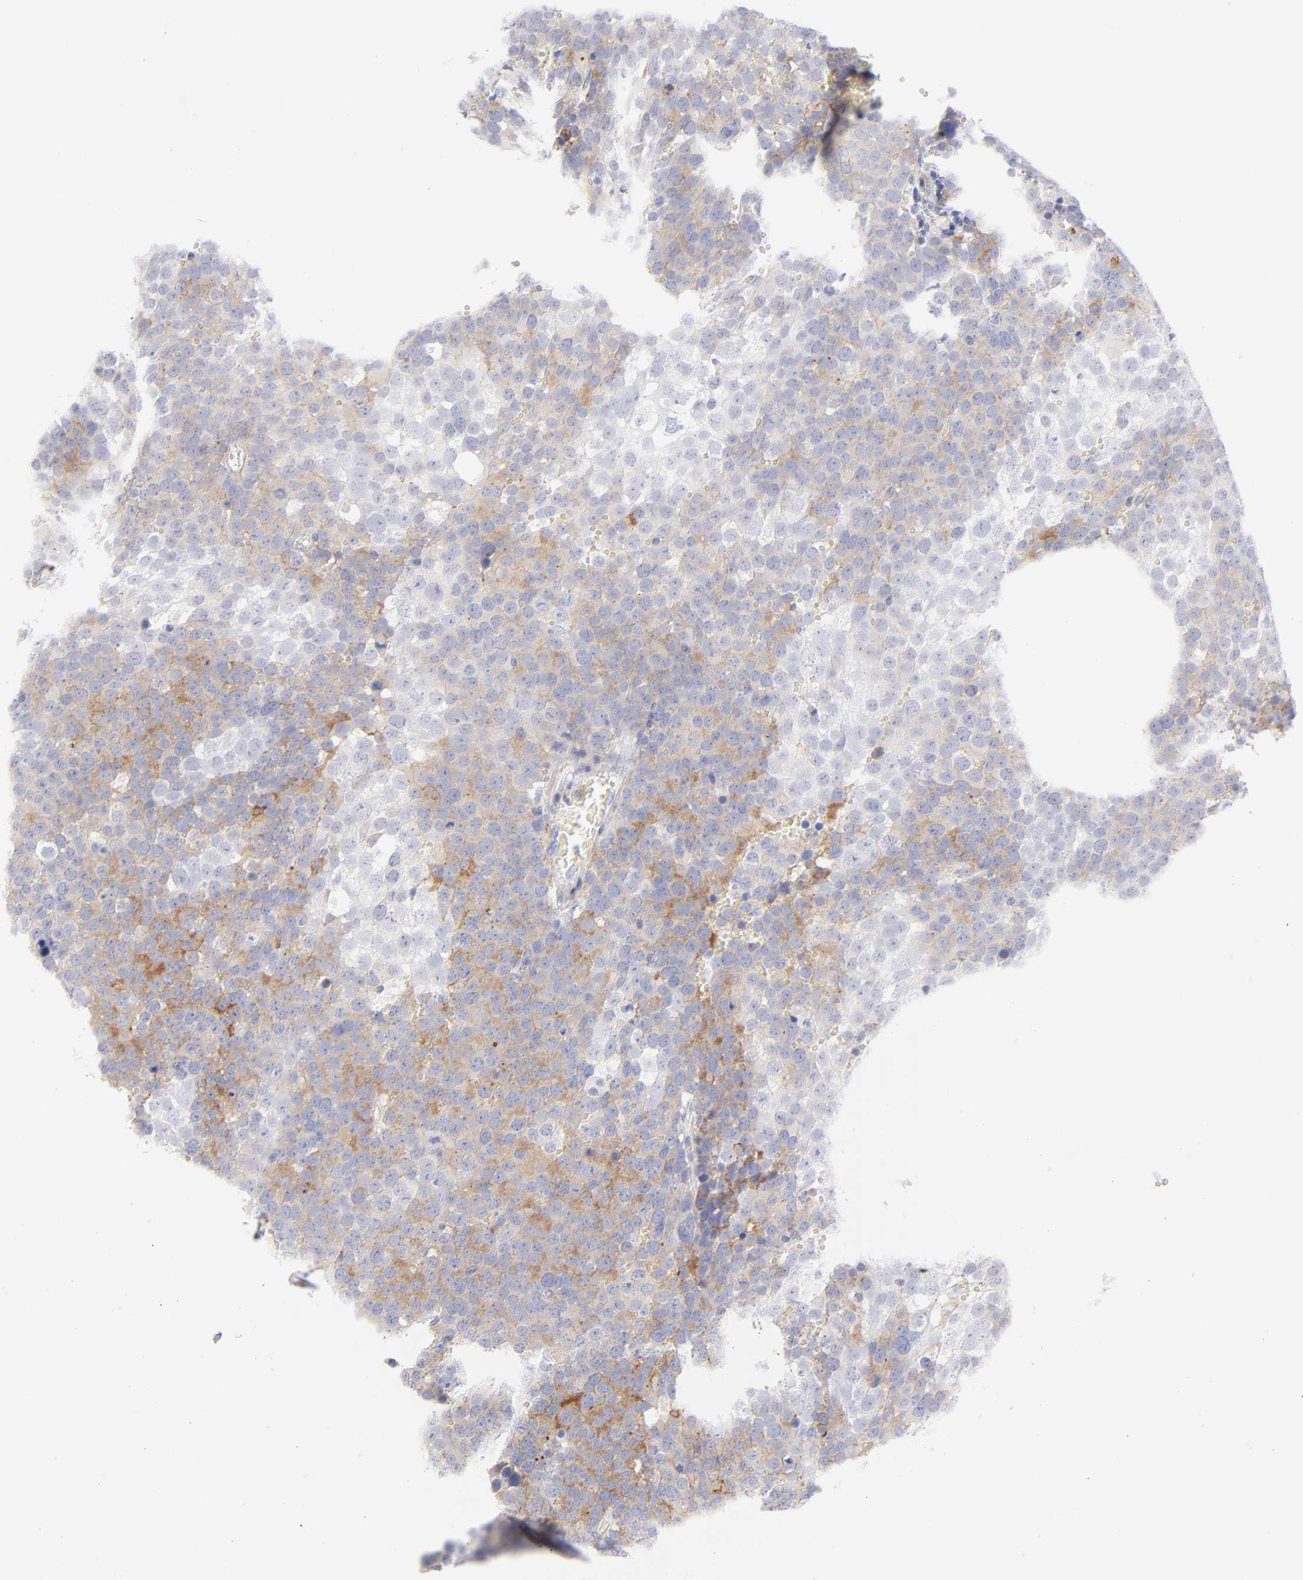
{"staining": {"intensity": "moderate", "quantity": "25%-75%", "location": "cytoplasmic/membranous"}, "tissue": "testis cancer", "cell_type": "Tumor cells", "image_type": "cancer", "snomed": [{"axis": "morphology", "description": "Seminoma, NOS"}, {"axis": "topography", "description": "Testis"}], "caption": "Moderate cytoplasmic/membranous expression for a protein is appreciated in approximately 25%-75% of tumor cells of testis cancer (seminoma) using IHC.", "gene": "ACTA2", "patient": {"sex": "male", "age": 71}}